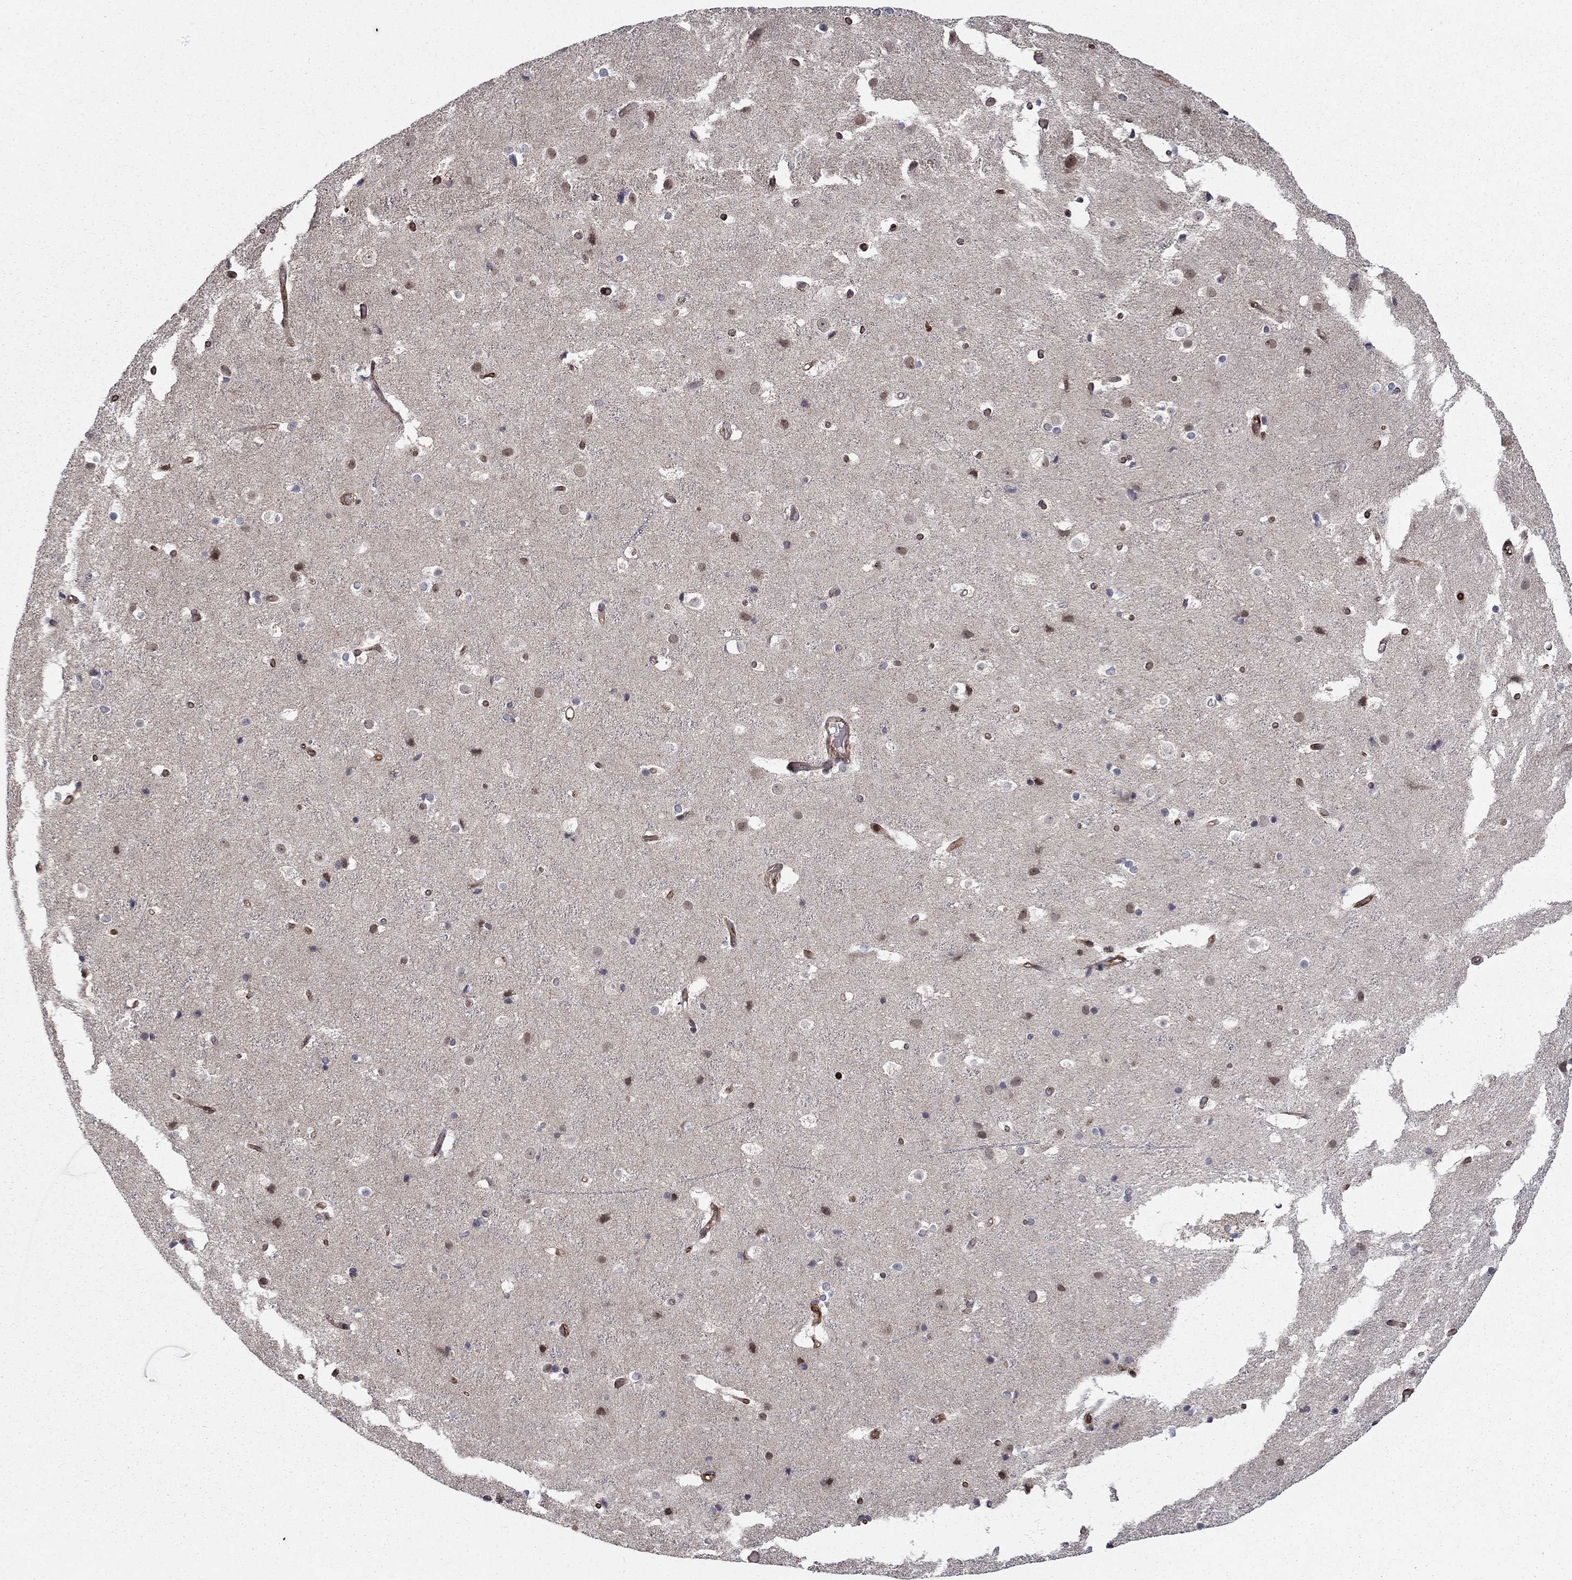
{"staining": {"intensity": "negative", "quantity": "none", "location": "none"}, "tissue": "cerebral cortex", "cell_type": "Endothelial cells", "image_type": "normal", "snomed": [{"axis": "morphology", "description": "Normal tissue, NOS"}, {"axis": "topography", "description": "Cerebral cortex"}], "caption": "Endothelial cells are negative for brown protein staining in unremarkable cerebral cortex.", "gene": "ADM", "patient": {"sex": "female", "age": 52}}